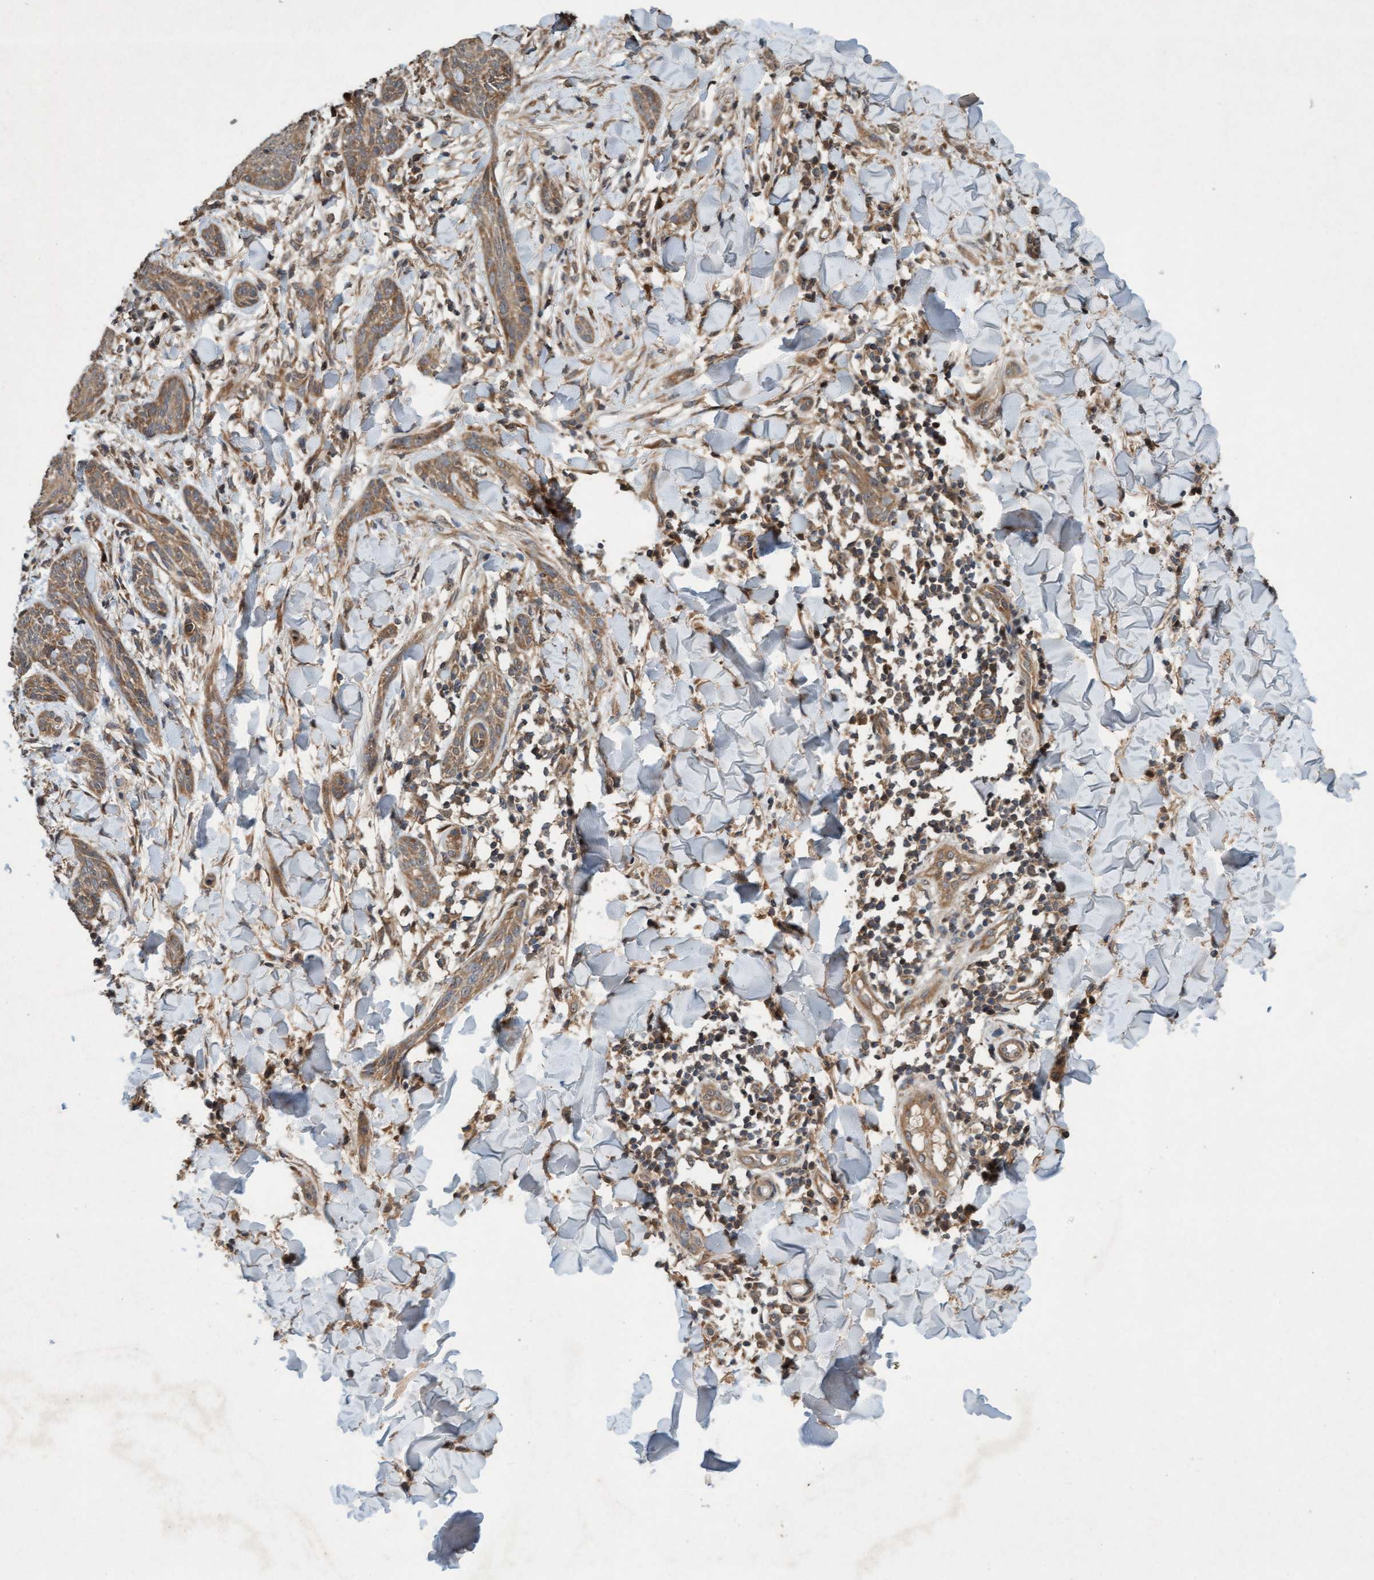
{"staining": {"intensity": "moderate", "quantity": ">75%", "location": "cytoplasmic/membranous"}, "tissue": "skin cancer", "cell_type": "Tumor cells", "image_type": "cancer", "snomed": [{"axis": "morphology", "description": "Basal cell carcinoma"}, {"axis": "topography", "description": "Skin"}], "caption": "IHC image of neoplastic tissue: human skin basal cell carcinoma stained using IHC demonstrates medium levels of moderate protein expression localized specifically in the cytoplasmic/membranous of tumor cells, appearing as a cytoplasmic/membranous brown color.", "gene": "MLXIP", "patient": {"sex": "female", "age": 59}}